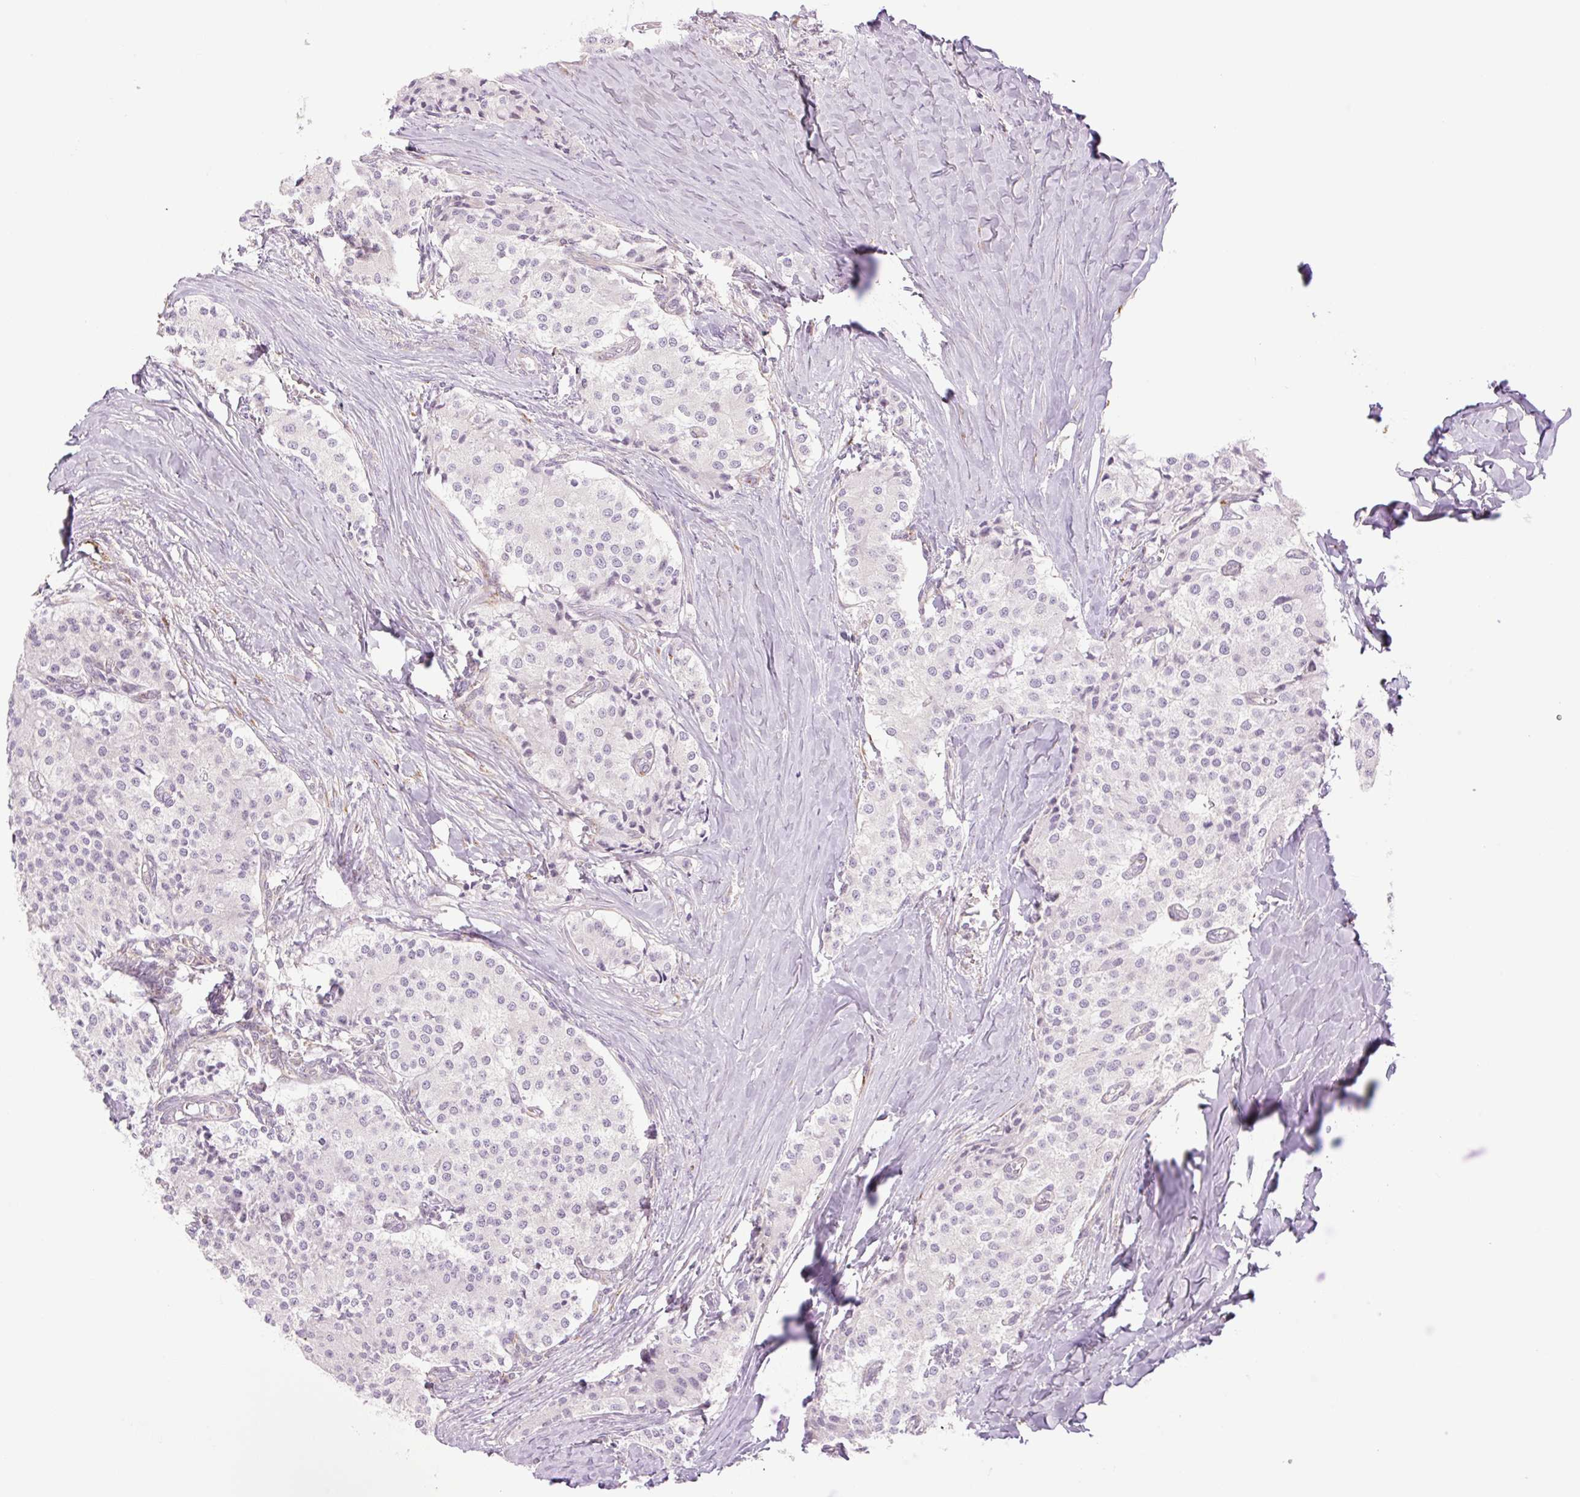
{"staining": {"intensity": "negative", "quantity": "none", "location": "none"}, "tissue": "carcinoid", "cell_type": "Tumor cells", "image_type": "cancer", "snomed": [{"axis": "morphology", "description": "Carcinoid, malignant, NOS"}, {"axis": "topography", "description": "Colon"}], "caption": "Carcinoid was stained to show a protein in brown. There is no significant staining in tumor cells.", "gene": "COL5A1", "patient": {"sex": "female", "age": 52}}